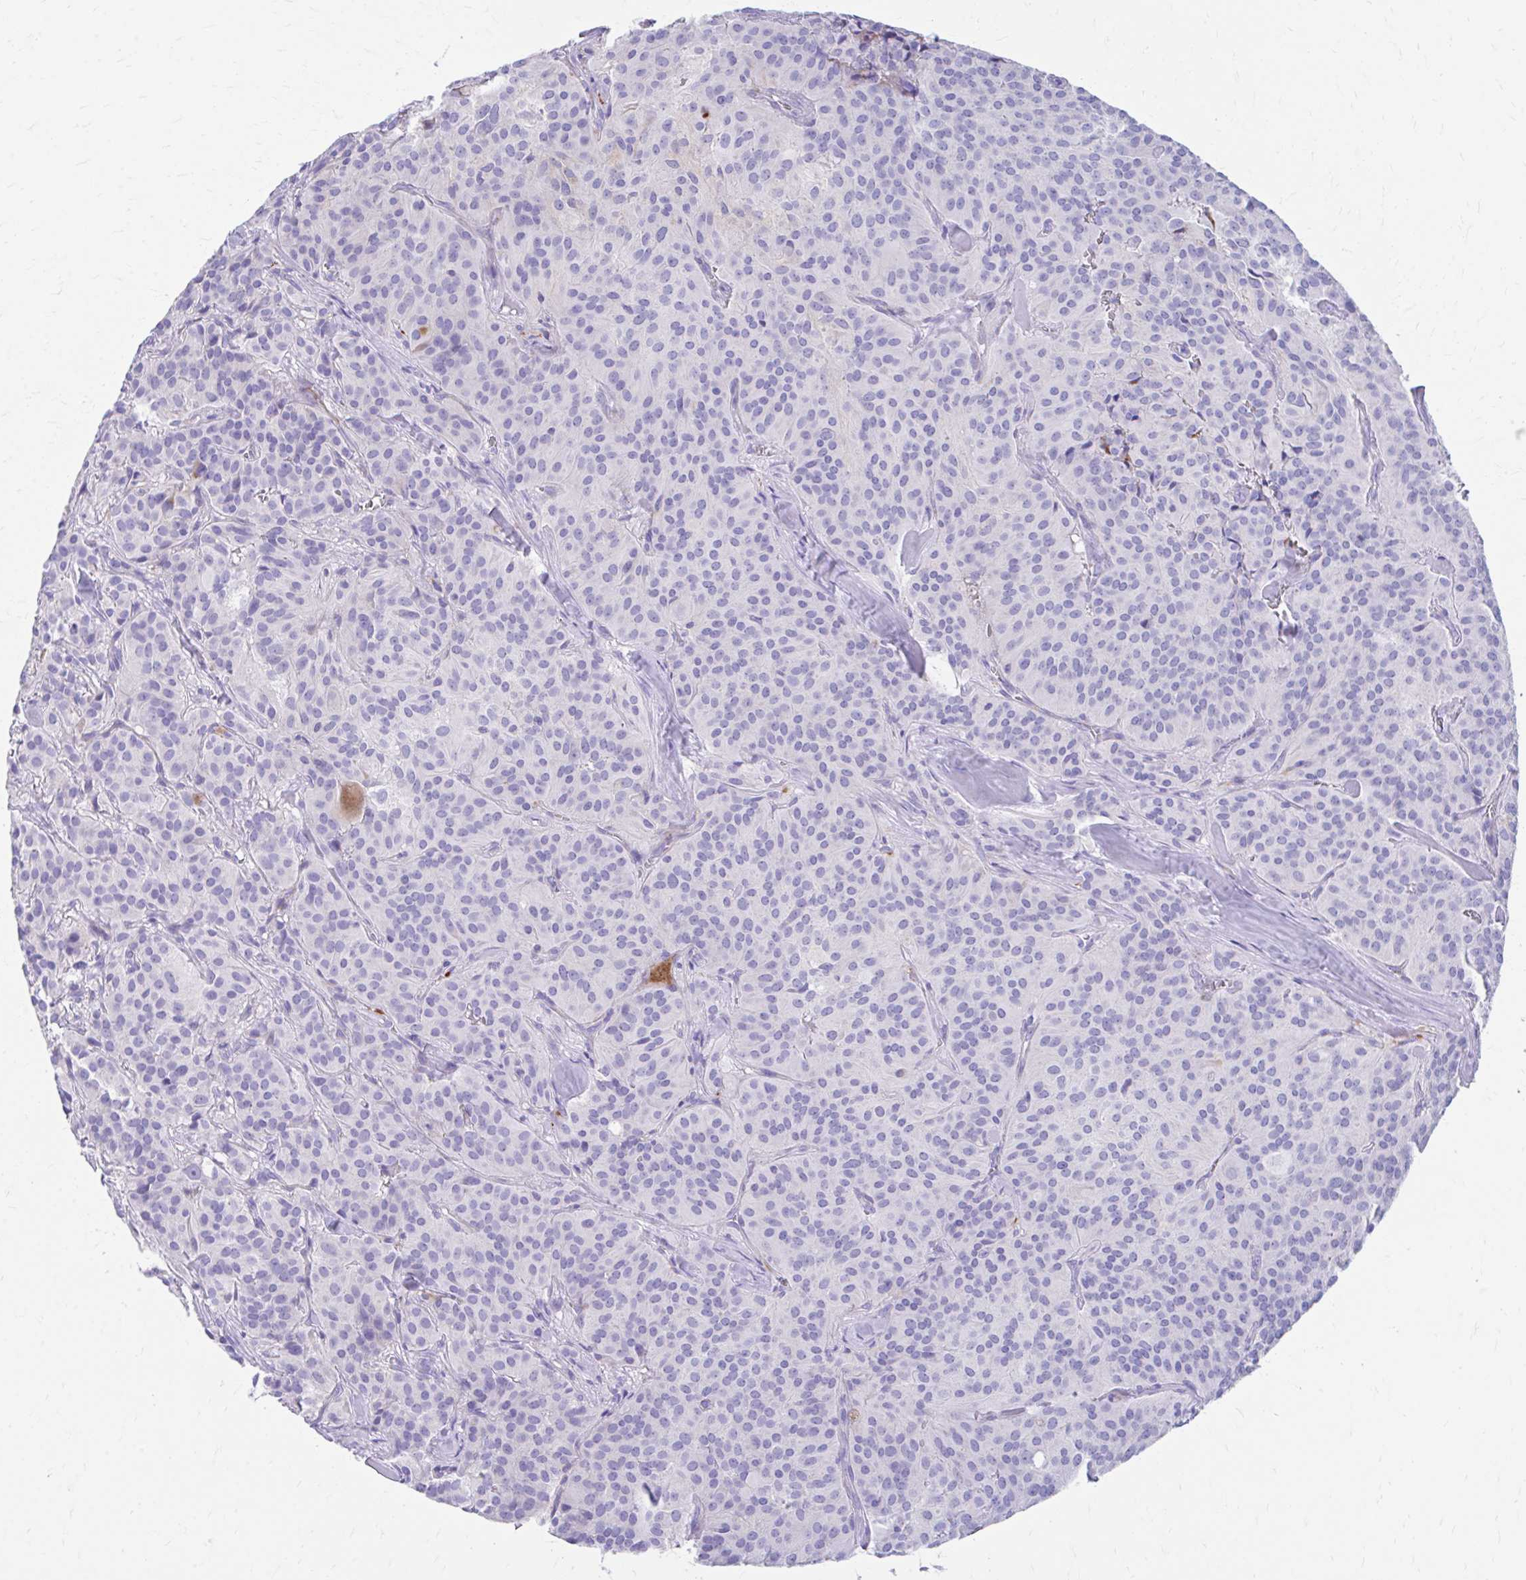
{"staining": {"intensity": "negative", "quantity": "none", "location": "none"}, "tissue": "glioma", "cell_type": "Tumor cells", "image_type": "cancer", "snomed": [{"axis": "morphology", "description": "Glioma, malignant, Low grade"}, {"axis": "topography", "description": "Brain"}], "caption": "DAB (3,3'-diaminobenzidine) immunohistochemical staining of glioma demonstrates no significant expression in tumor cells.", "gene": "KRIT1", "patient": {"sex": "male", "age": 42}}